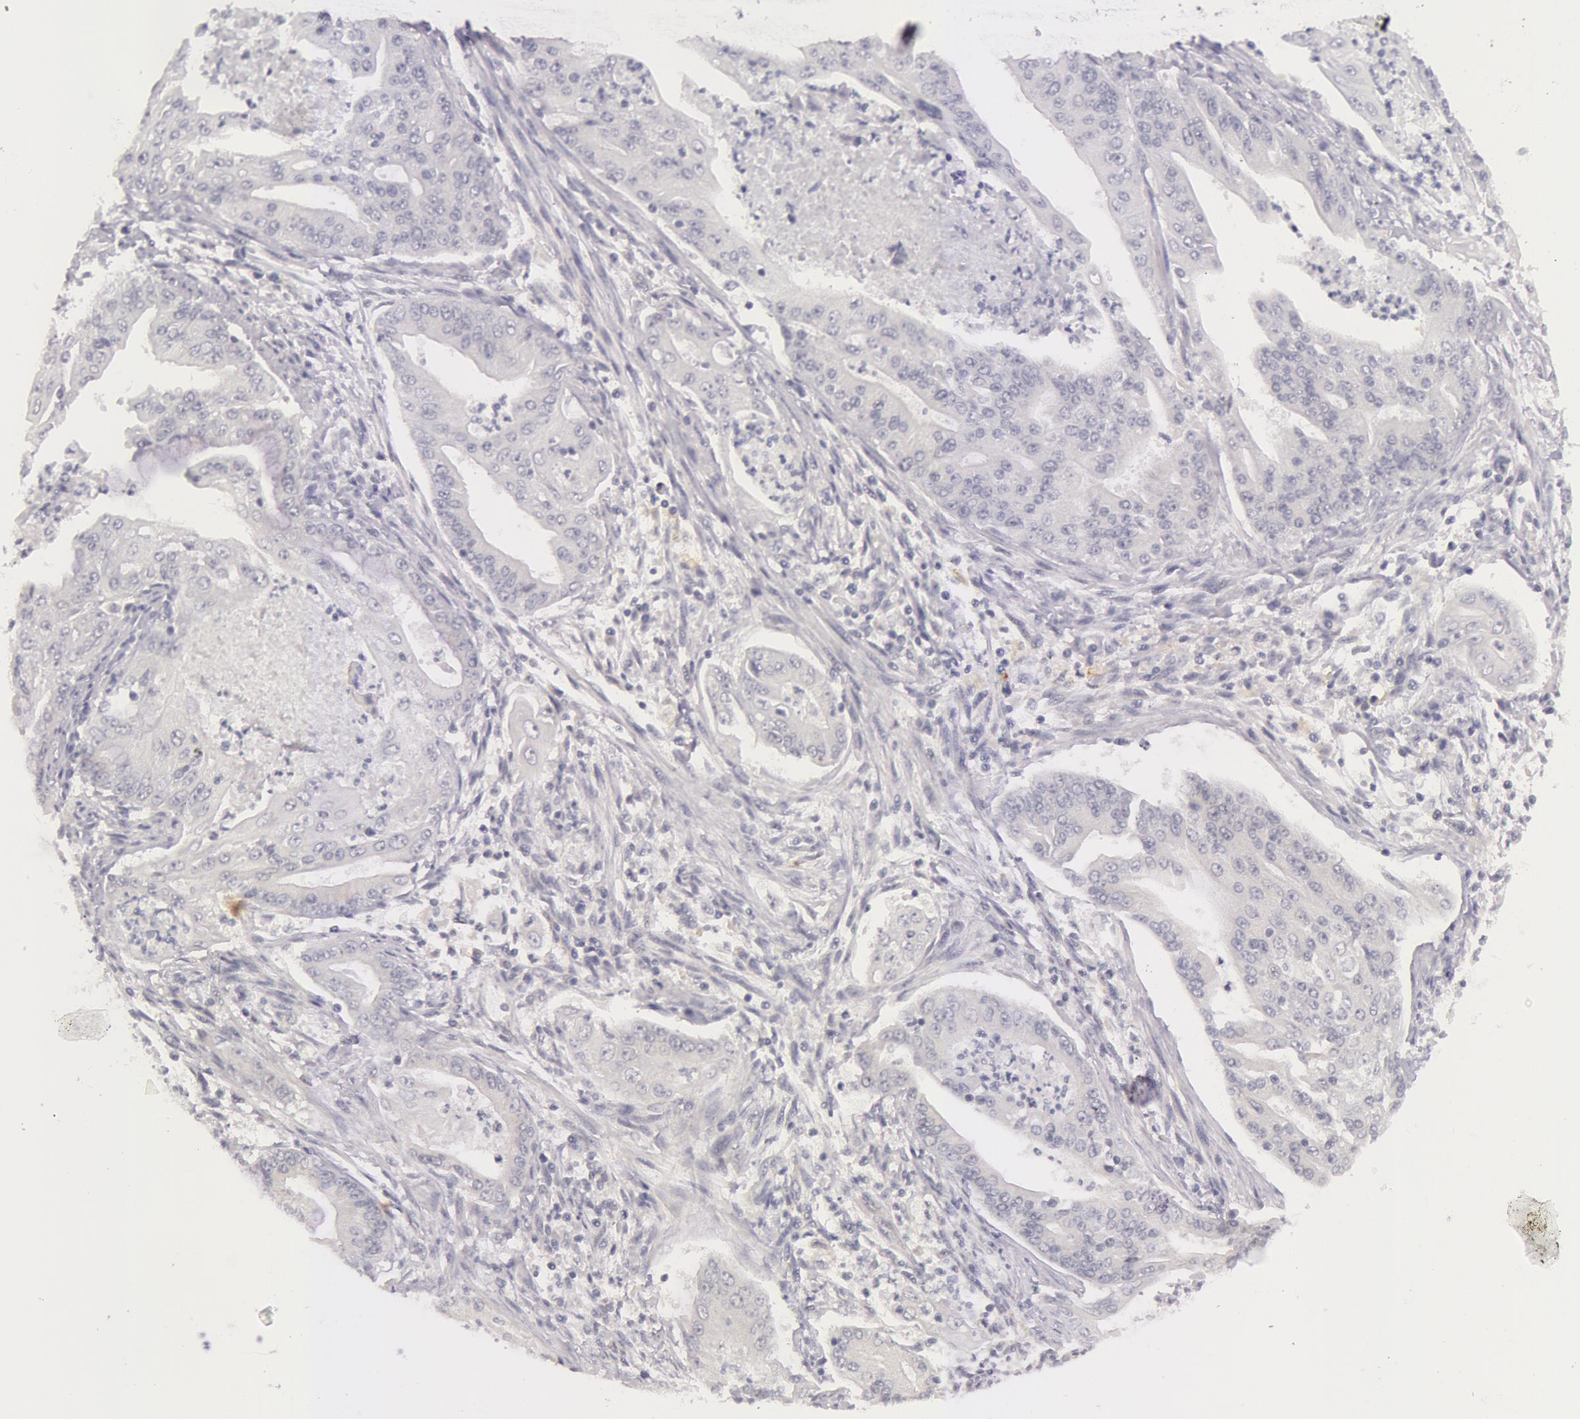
{"staining": {"intensity": "negative", "quantity": "none", "location": "none"}, "tissue": "endometrial cancer", "cell_type": "Tumor cells", "image_type": "cancer", "snomed": [{"axis": "morphology", "description": "Adenocarcinoma, NOS"}, {"axis": "topography", "description": "Endometrium"}], "caption": "Human adenocarcinoma (endometrial) stained for a protein using immunohistochemistry shows no positivity in tumor cells.", "gene": "RBMY1F", "patient": {"sex": "female", "age": 63}}